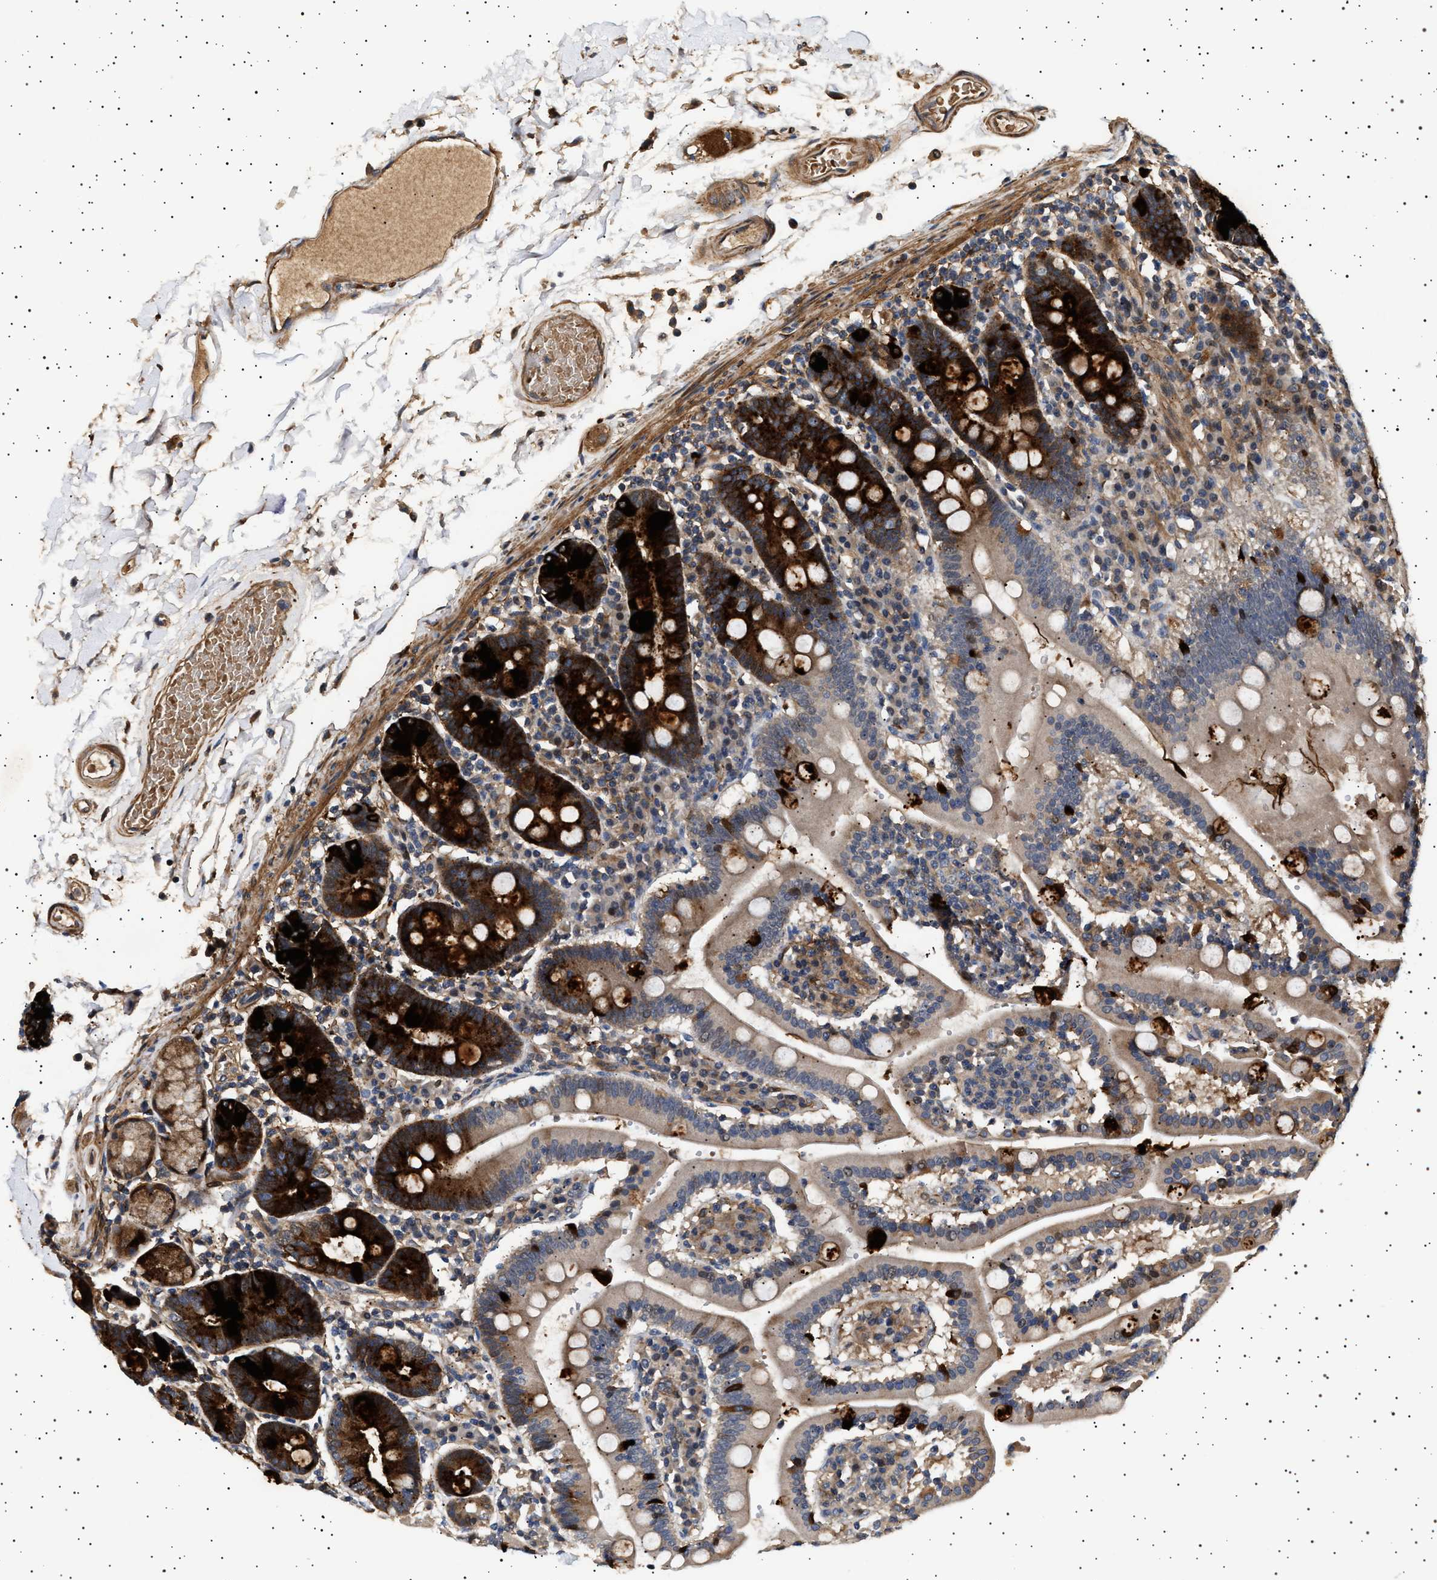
{"staining": {"intensity": "strong", "quantity": ">75%", "location": "cytoplasmic/membranous"}, "tissue": "duodenum", "cell_type": "Glandular cells", "image_type": "normal", "snomed": [{"axis": "morphology", "description": "Normal tissue, NOS"}, {"axis": "topography", "description": "Small intestine, NOS"}], "caption": "Immunohistochemistry of unremarkable duodenum shows high levels of strong cytoplasmic/membranous staining in about >75% of glandular cells. (IHC, brightfield microscopy, high magnification).", "gene": "GUCY1B1", "patient": {"sex": "female", "age": 71}}